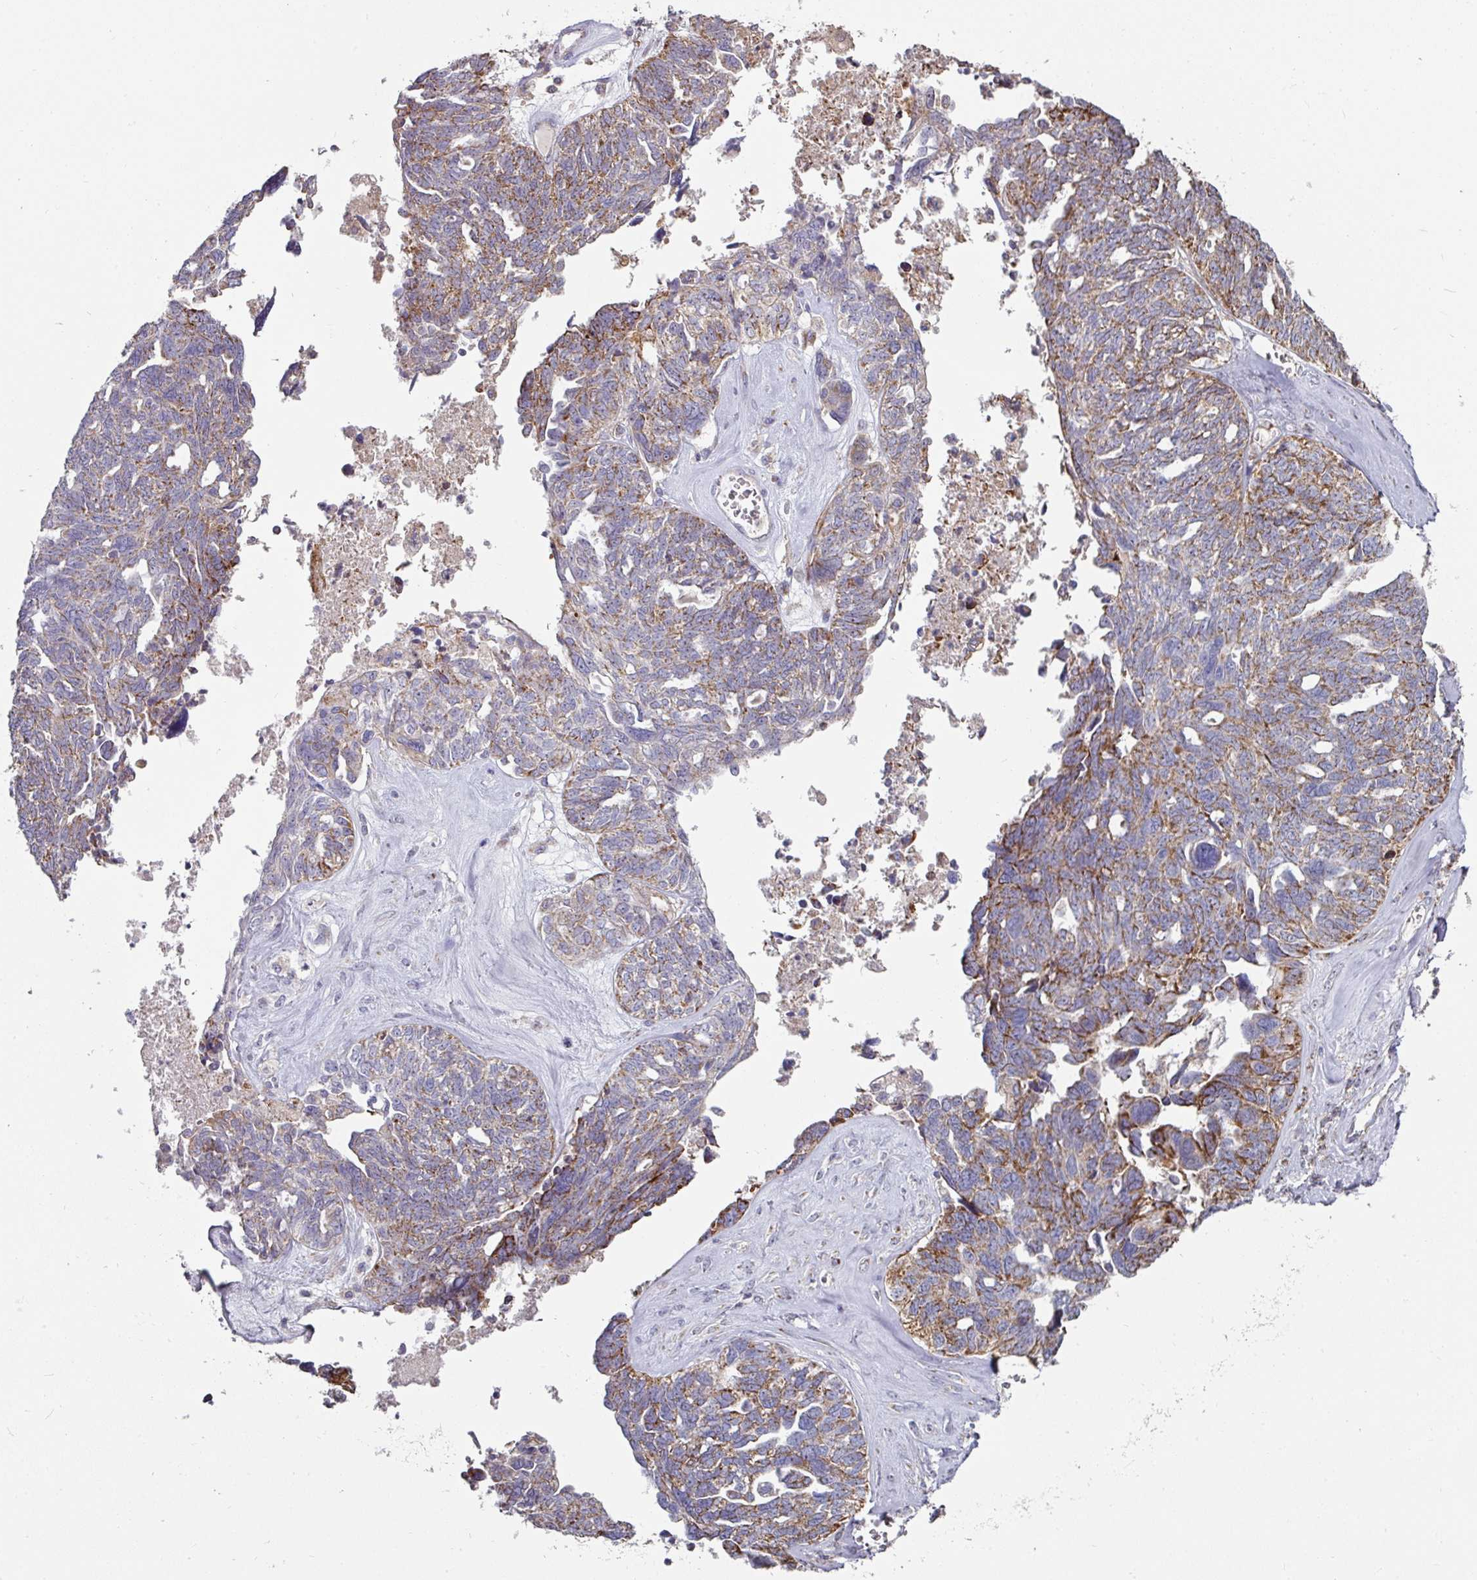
{"staining": {"intensity": "moderate", "quantity": "25%-75%", "location": "cytoplasmic/membranous"}, "tissue": "ovarian cancer", "cell_type": "Tumor cells", "image_type": "cancer", "snomed": [{"axis": "morphology", "description": "Cystadenocarcinoma, serous, NOS"}, {"axis": "topography", "description": "Ovary"}], "caption": "Immunohistochemistry (IHC) of human ovarian cancer displays medium levels of moderate cytoplasmic/membranous positivity in about 25%-75% of tumor cells.", "gene": "OR2D3", "patient": {"sex": "female", "age": 79}}